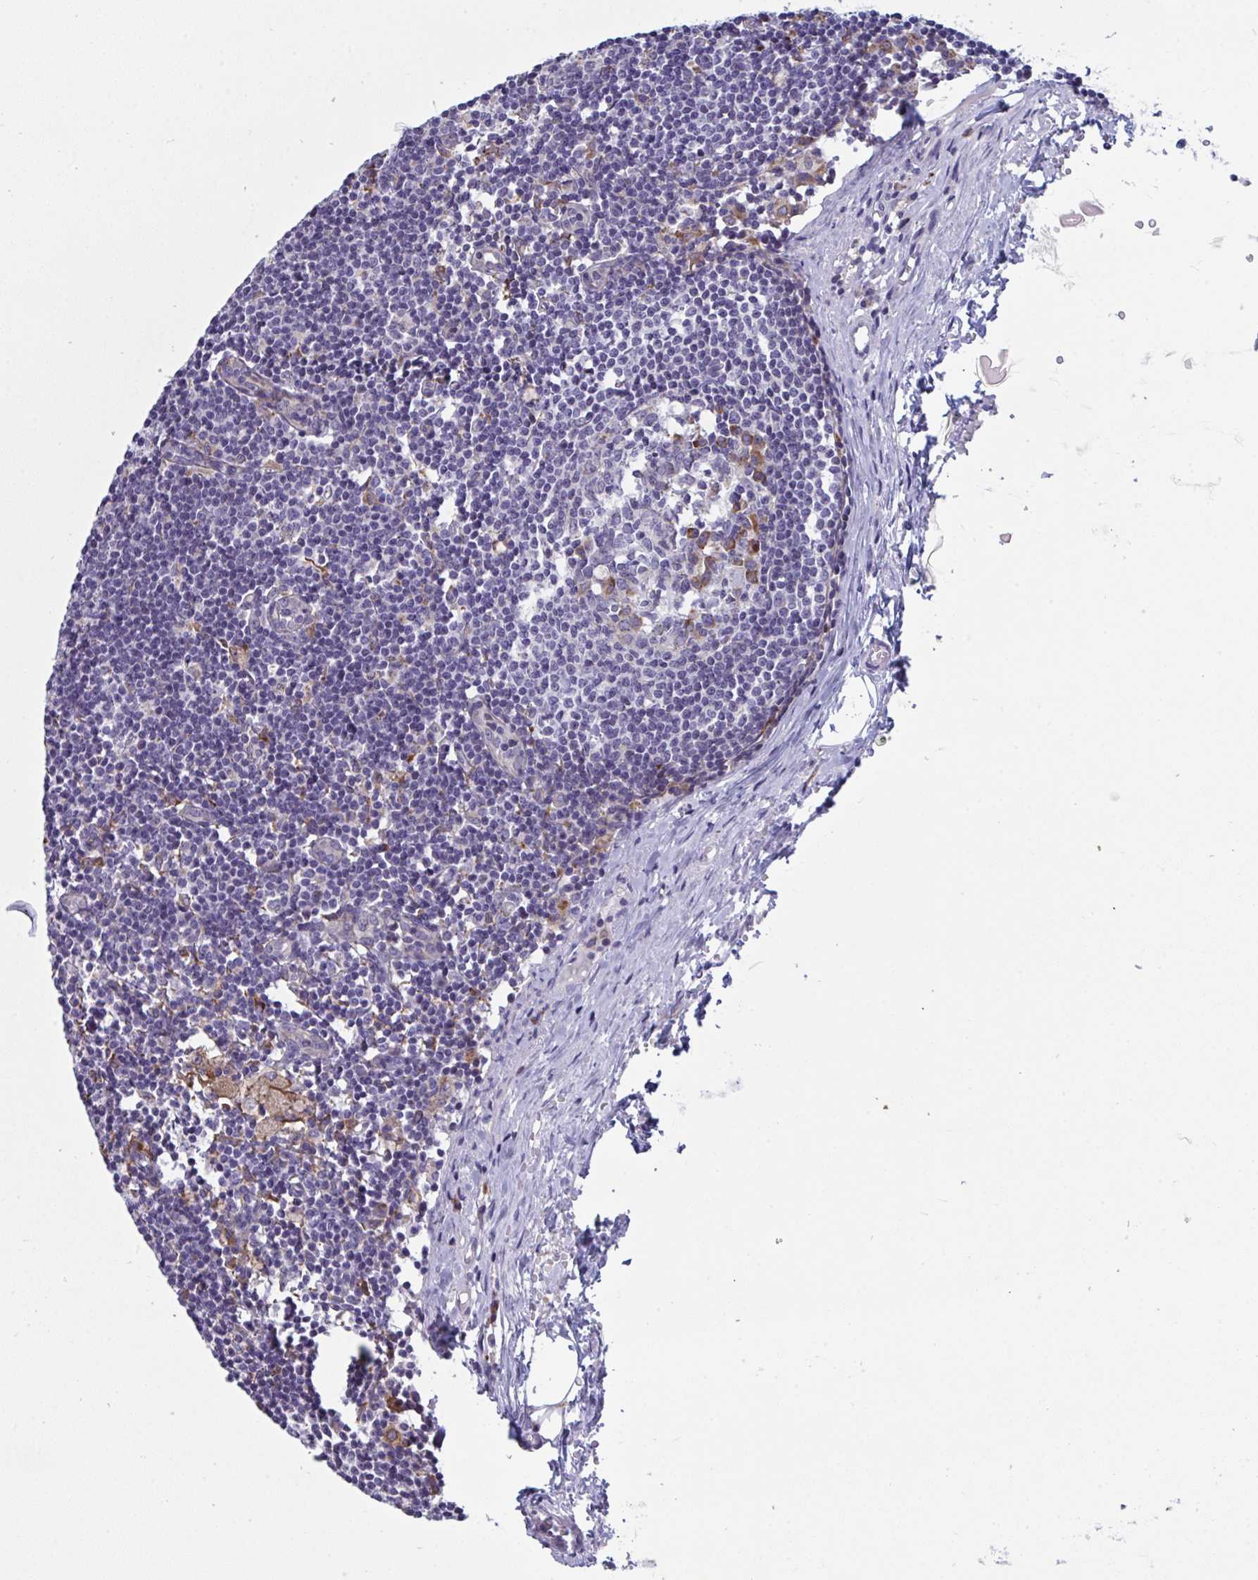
{"staining": {"intensity": "weak", "quantity": "<25%", "location": "cytoplasmic/membranous"}, "tissue": "lymph node", "cell_type": "Germinal center cells", "image_type": "normal", "snomed": [{"axis": "morphology", "description": "Normal tissue, NOS"}, {"axis": "topography", "description": "Lymph node"}], "caption": "Immunohistochemical staining of benign lymph node displays no significant positivity in germinal center cells.", "gene": "MYMK", "patient": {"sex": "male", "age": 49}}